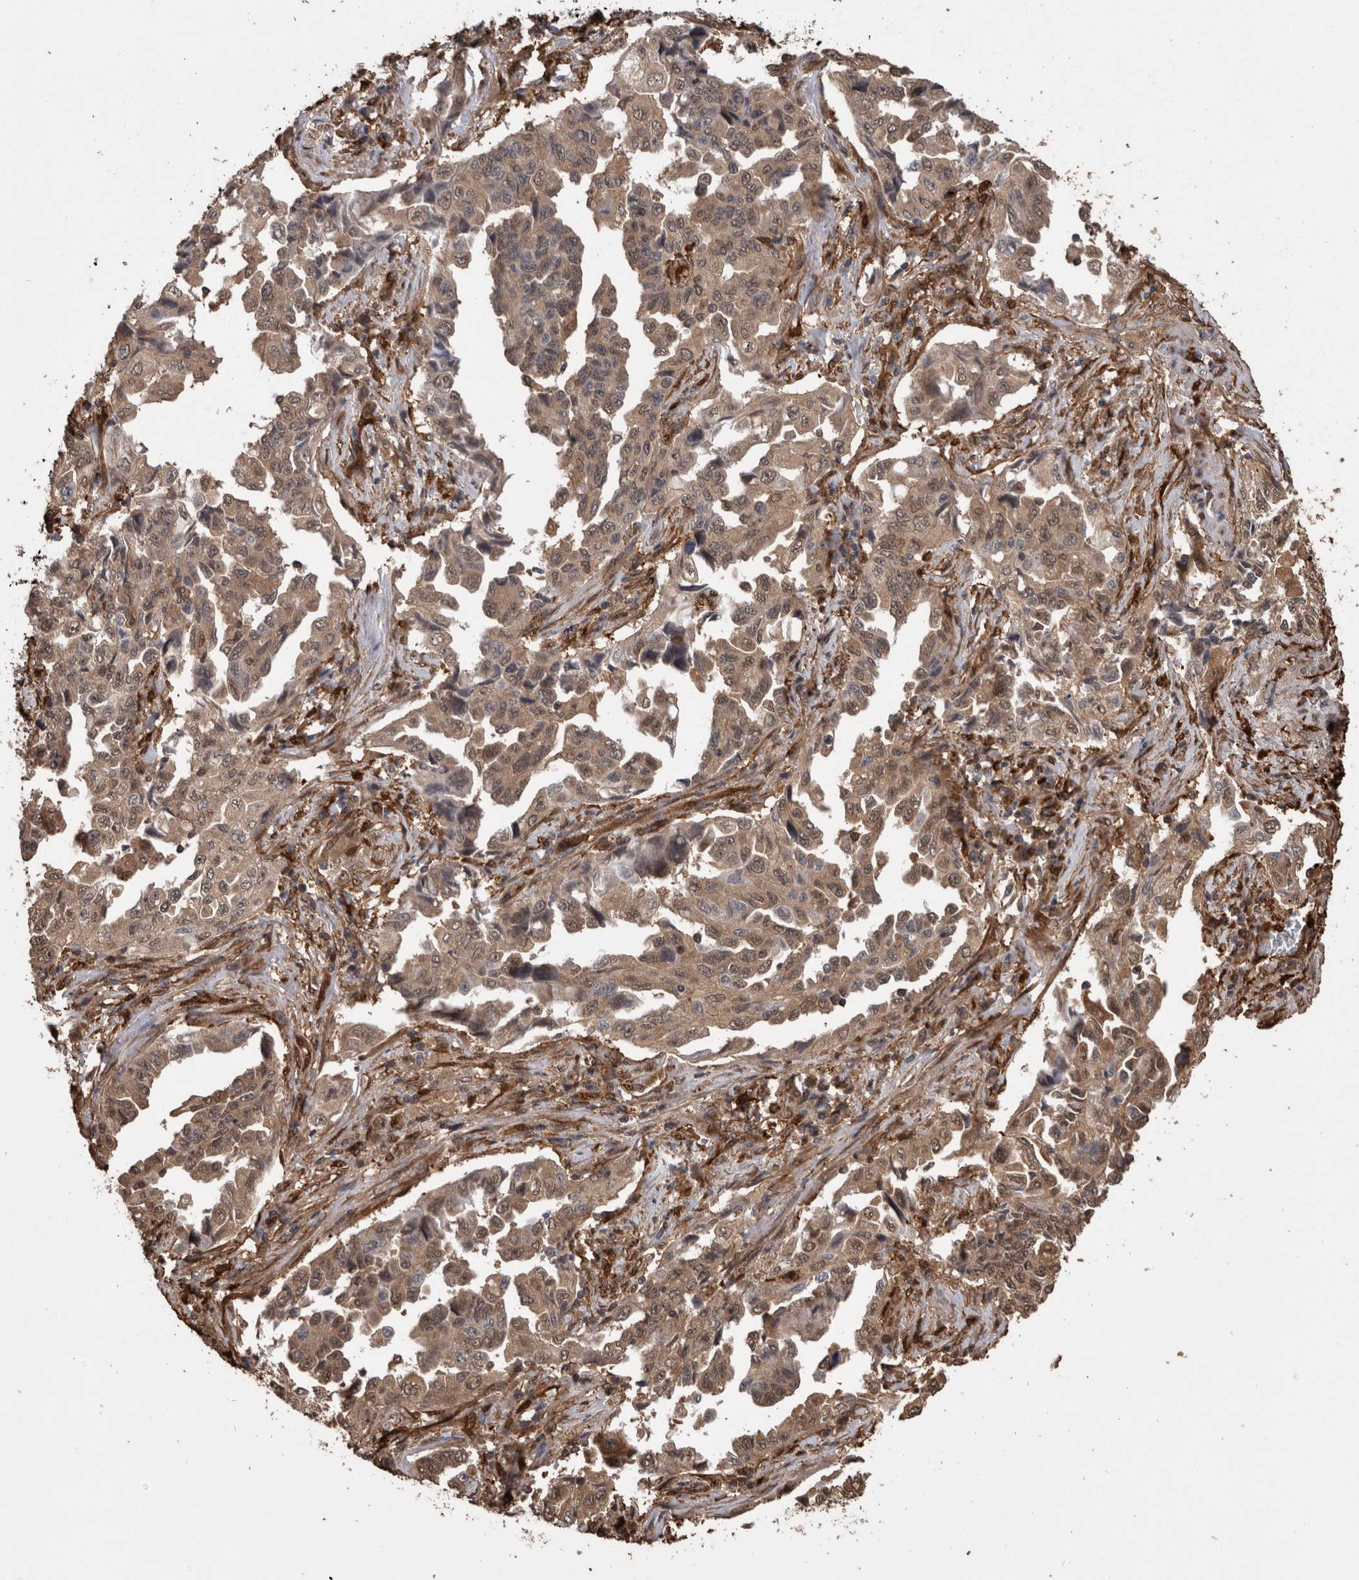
{"staining": {"intensity": "weak", "quantity": ">75%", "location": "cytoplasmic/membranous,nuclear"}, "tissue": "lung cancer", "cell_type": "Tumor cells", "image_type": "cancer", "snomed": [{"axis": "morphology", "description": "Adenocarcinoma, NOS"}, {"axis": "topography", "description": "Lung"}], "caption": "Immunohistochemical staining of lung cancer exhibits low levels of weak cytoplasmic/membranous and nuclear expression in approximately >75% of tumor cells. (DAB = brown stain, brightfield microscopy at high magnification).", "gene": "LXN", "patient": {"sex": "female", "age": 51}}